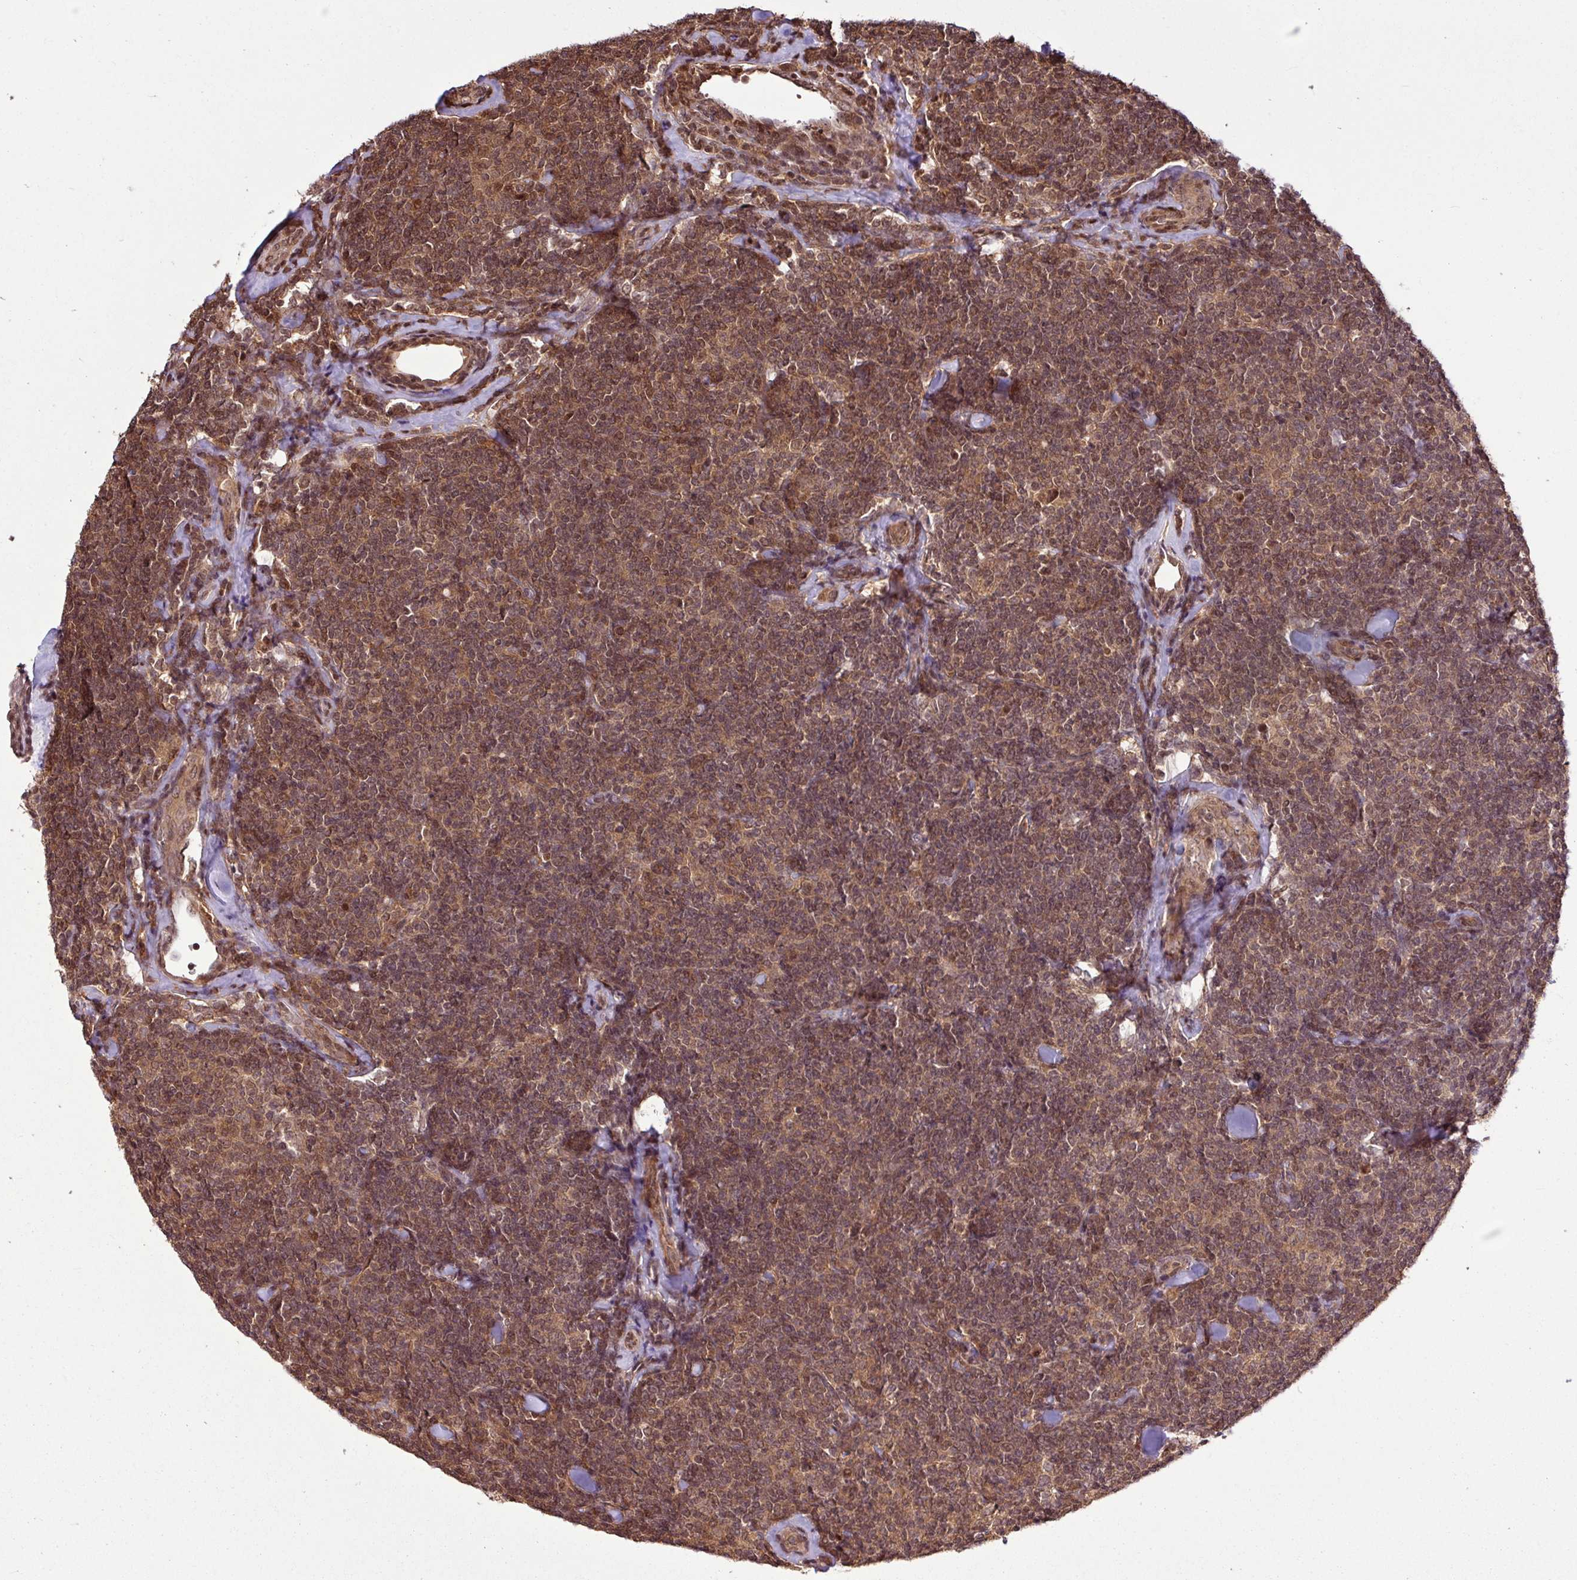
{"staining": {"intensity": "moderate", "quantity": ">75%", "location": "cytoplasmic/membranous,nuclear"}, "tissue": "lymphoma", "cell_type": "Tumor cells", "image_type": "cancer", "snomed": [{"axis": "morphology", "description": "Malignant lymphoma, non-Hodgkin's type, Low grade"}, {"axis": "topography", "description": "Lymph node"}], "caption": "Human lymphoma stained with a brown dye demonstrates moderate cytoplasmic/membranous and nuclear positive staining in approximately >75% of tumor cells.", "gene": "ITPKC", "patient": {"sex": "female", "age": 56}}